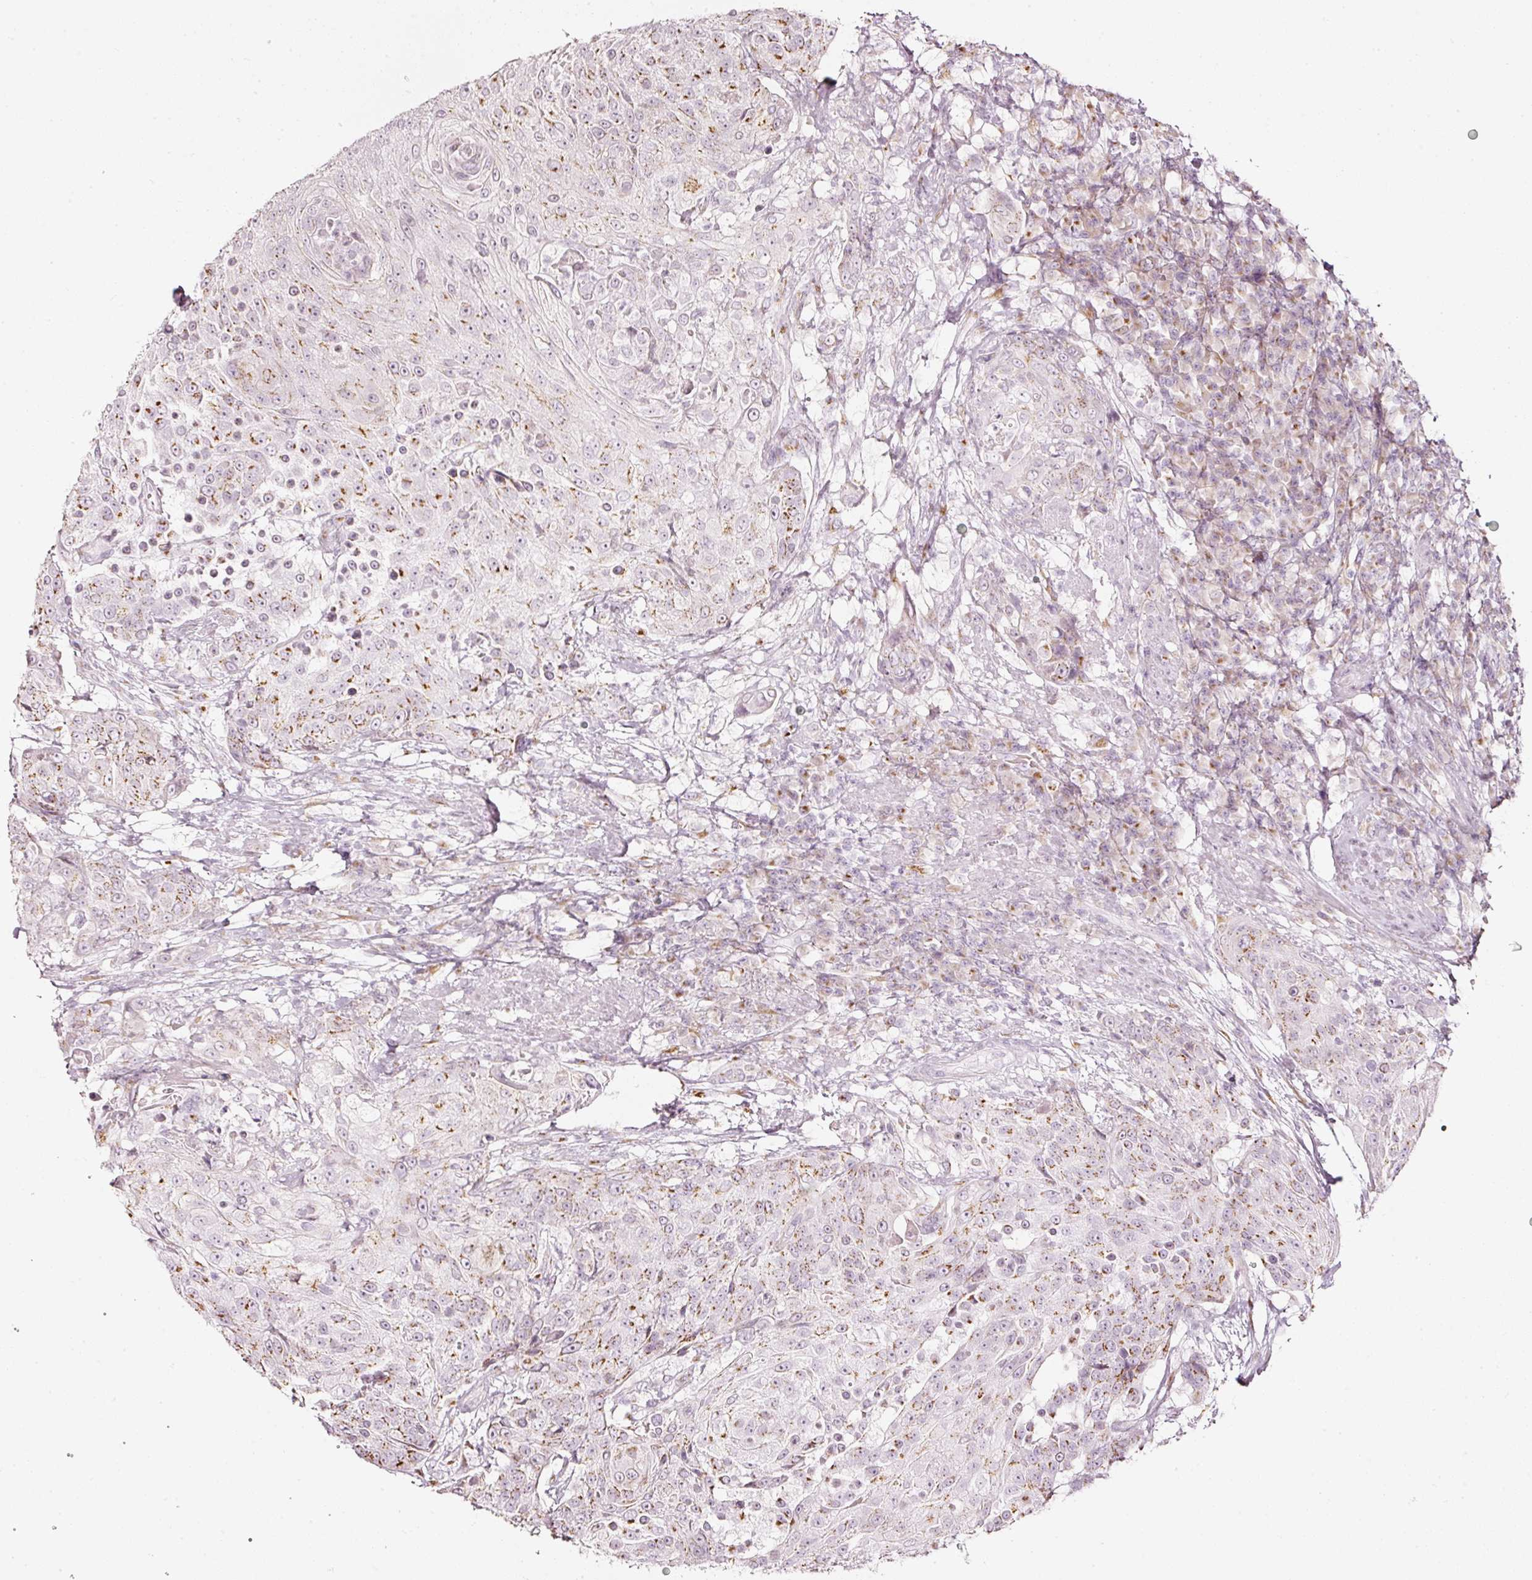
{"staining": {"intensity": "moderate", "quantity": "25%-75%", "location": "cytoplasmic/membranous"}, "tissue": "urothelial cancer", "cell_type": "Tumor cells", "image_type": "cancer", "snomed": [{"axis": "morphology", "description": "Urothelial carcinoma, High grade"}, {"axis": "topography", "description": "Urinary bladder"}], "caption": "High-grade urothelial carcinoma tissue shows moderate cytoplasmic/membranous positivity in approximately 25%-75% of tumor cells (DAB IHC with brightfield microscopy, high magnification).", "gene": "SDF4", "patient": {"sex": "female", "age": 63}}